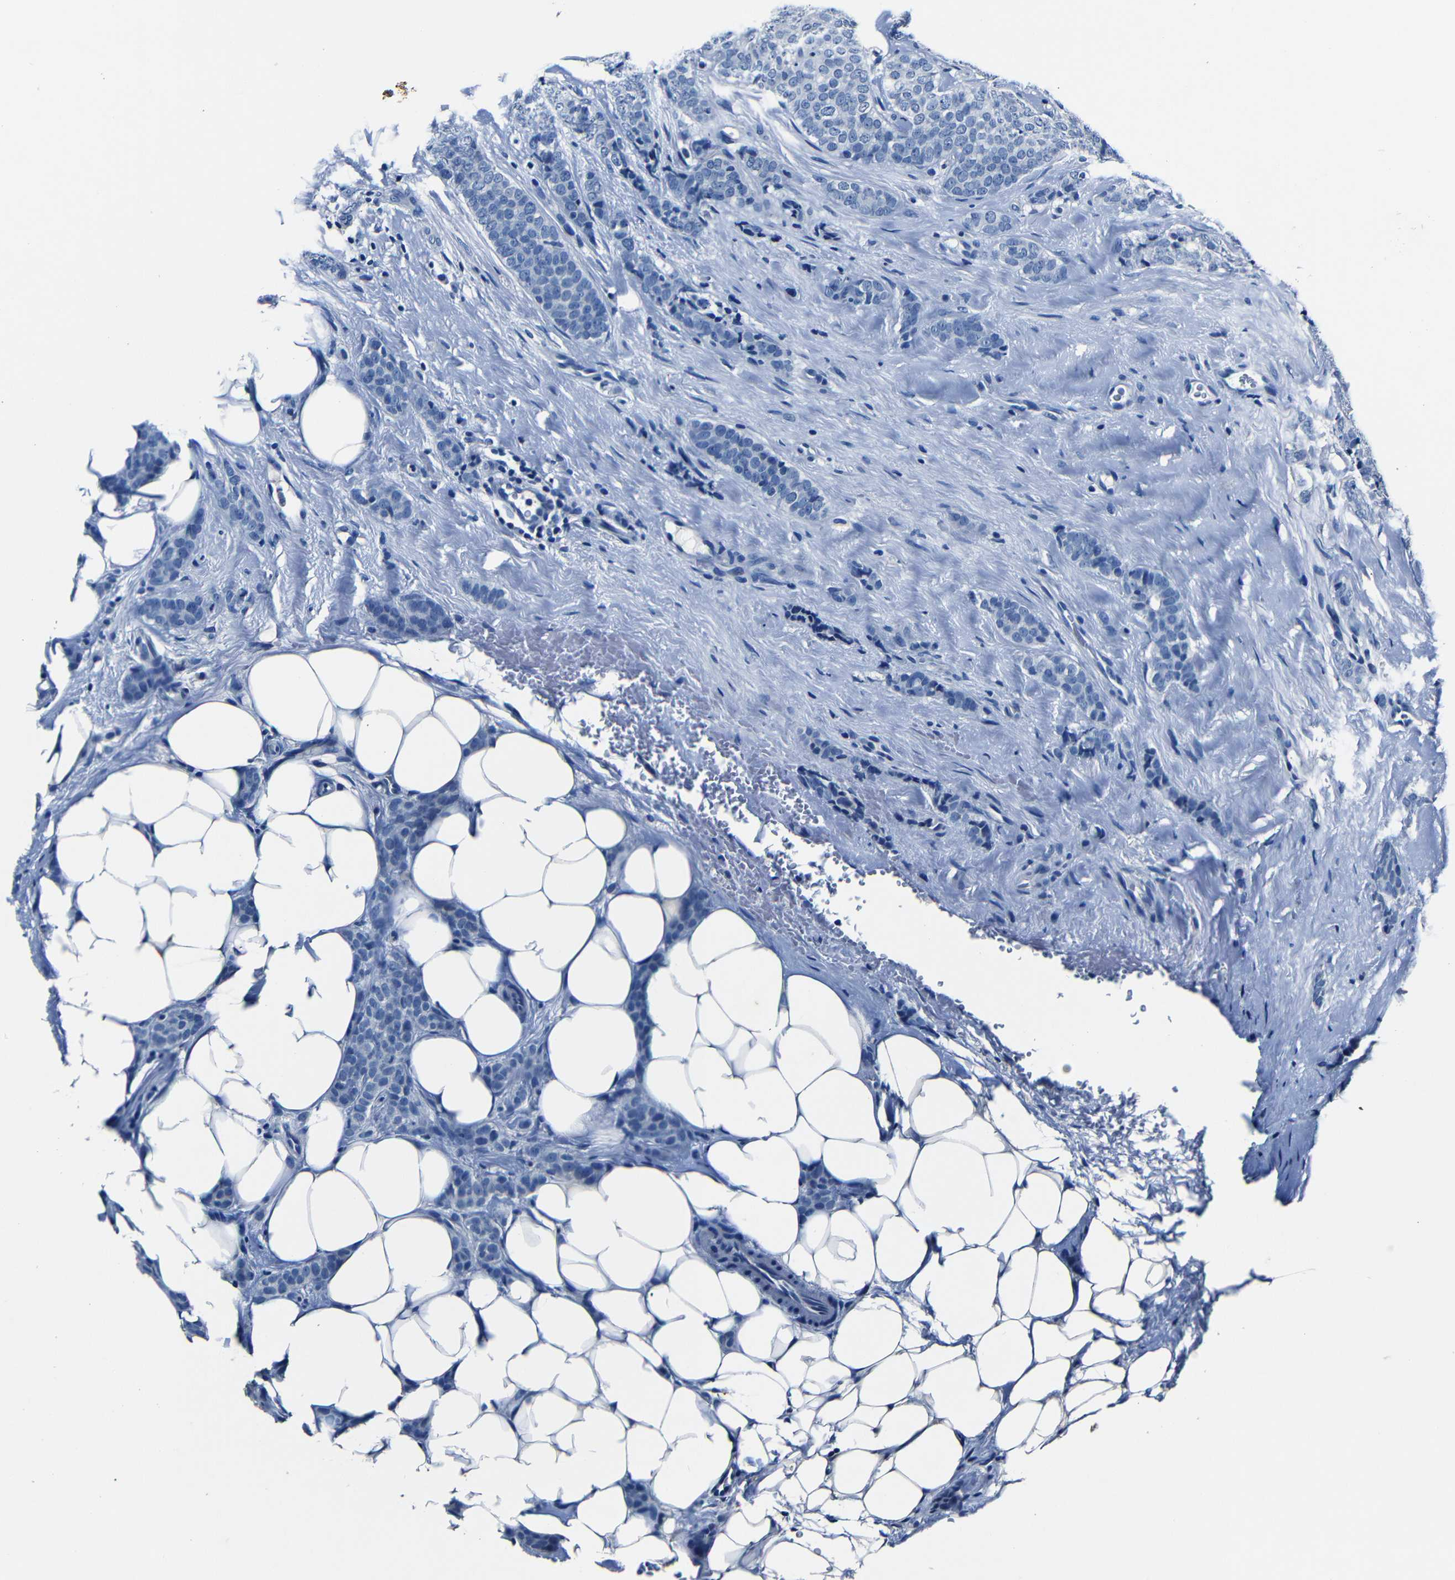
{"staining": {"intensity": "negative", "quantity": "none", "location": "none"}, "tissue": "breast cancer", "cell_type": "Tumor cells", "image_type": "cancer", "snomed": [{"axis": "morphology", "description": "Lobular carcinoma"}, {"axis": "topography", "description": "Skin"}, {"axis": "topography", "description": "Breast"}], "caption": "Immunohistochemical staining of human breast cancer (lobular carcinoma) shows no significant positivity in tumor cells.", "gene": "NCMAP", "patient": {"sex": "female", "age": 46}}